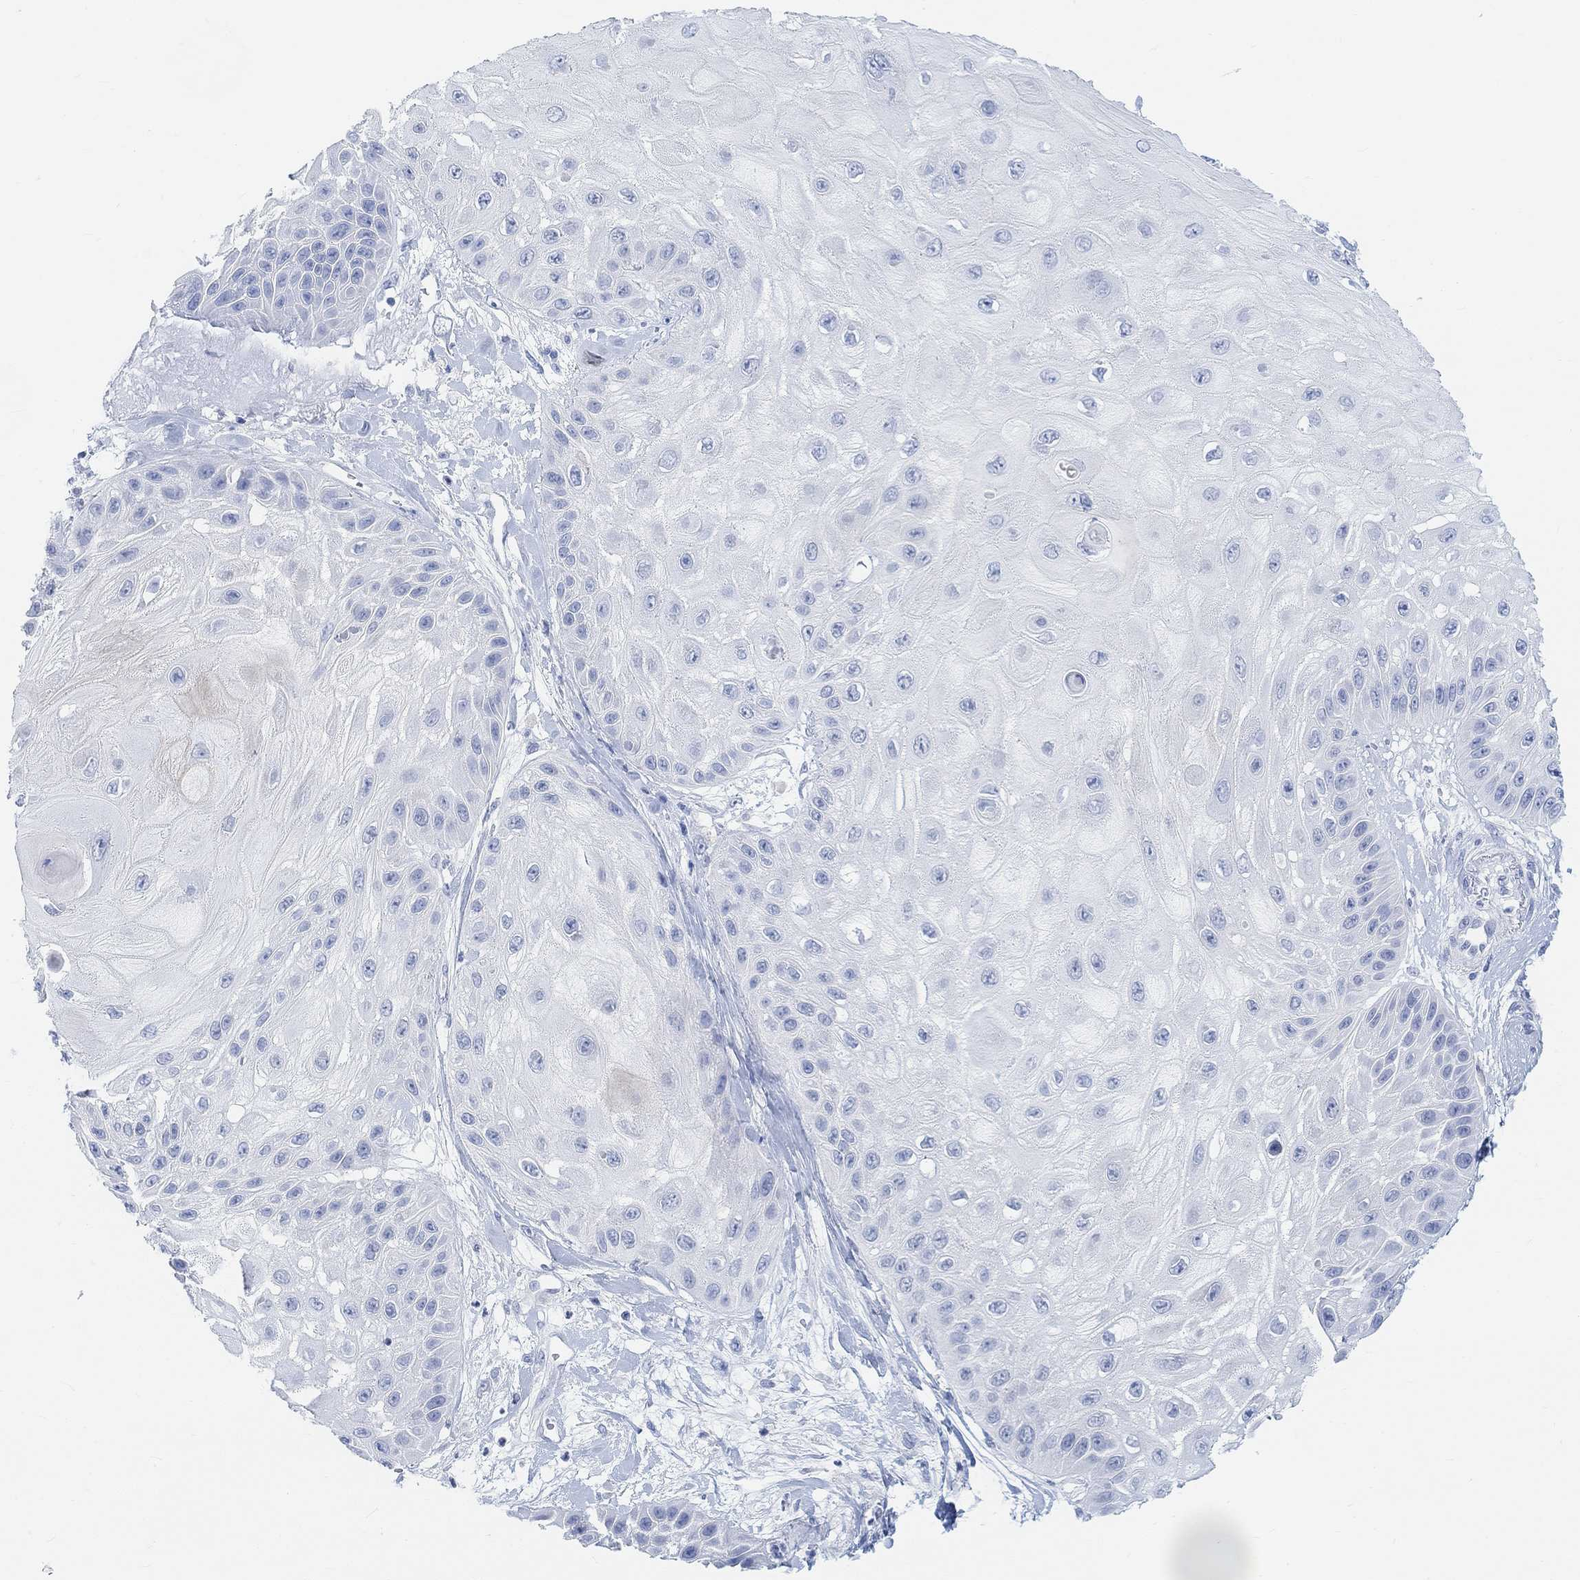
{"staining": {"intensity": "negative", "quantity": "none", "location": "none"}, "tissue": "skin cancer", "cell_type": "Tumor cells", "image_type": "cancer", "snomed": [{"axis": "morphology", "description": "Normal tissue, NOS"}, {"axis": "morphology", "description": "Squamous cell carcinoma, NOS"}, {"axis": "topography", "description": "Skin"}], "caption": "A histopathology image of human skin cancer (squamous cell carcinoma) is negative for staining in tumor cells.", "gene": "ENO4", "patient": {"sex": "male", "age": 79}}